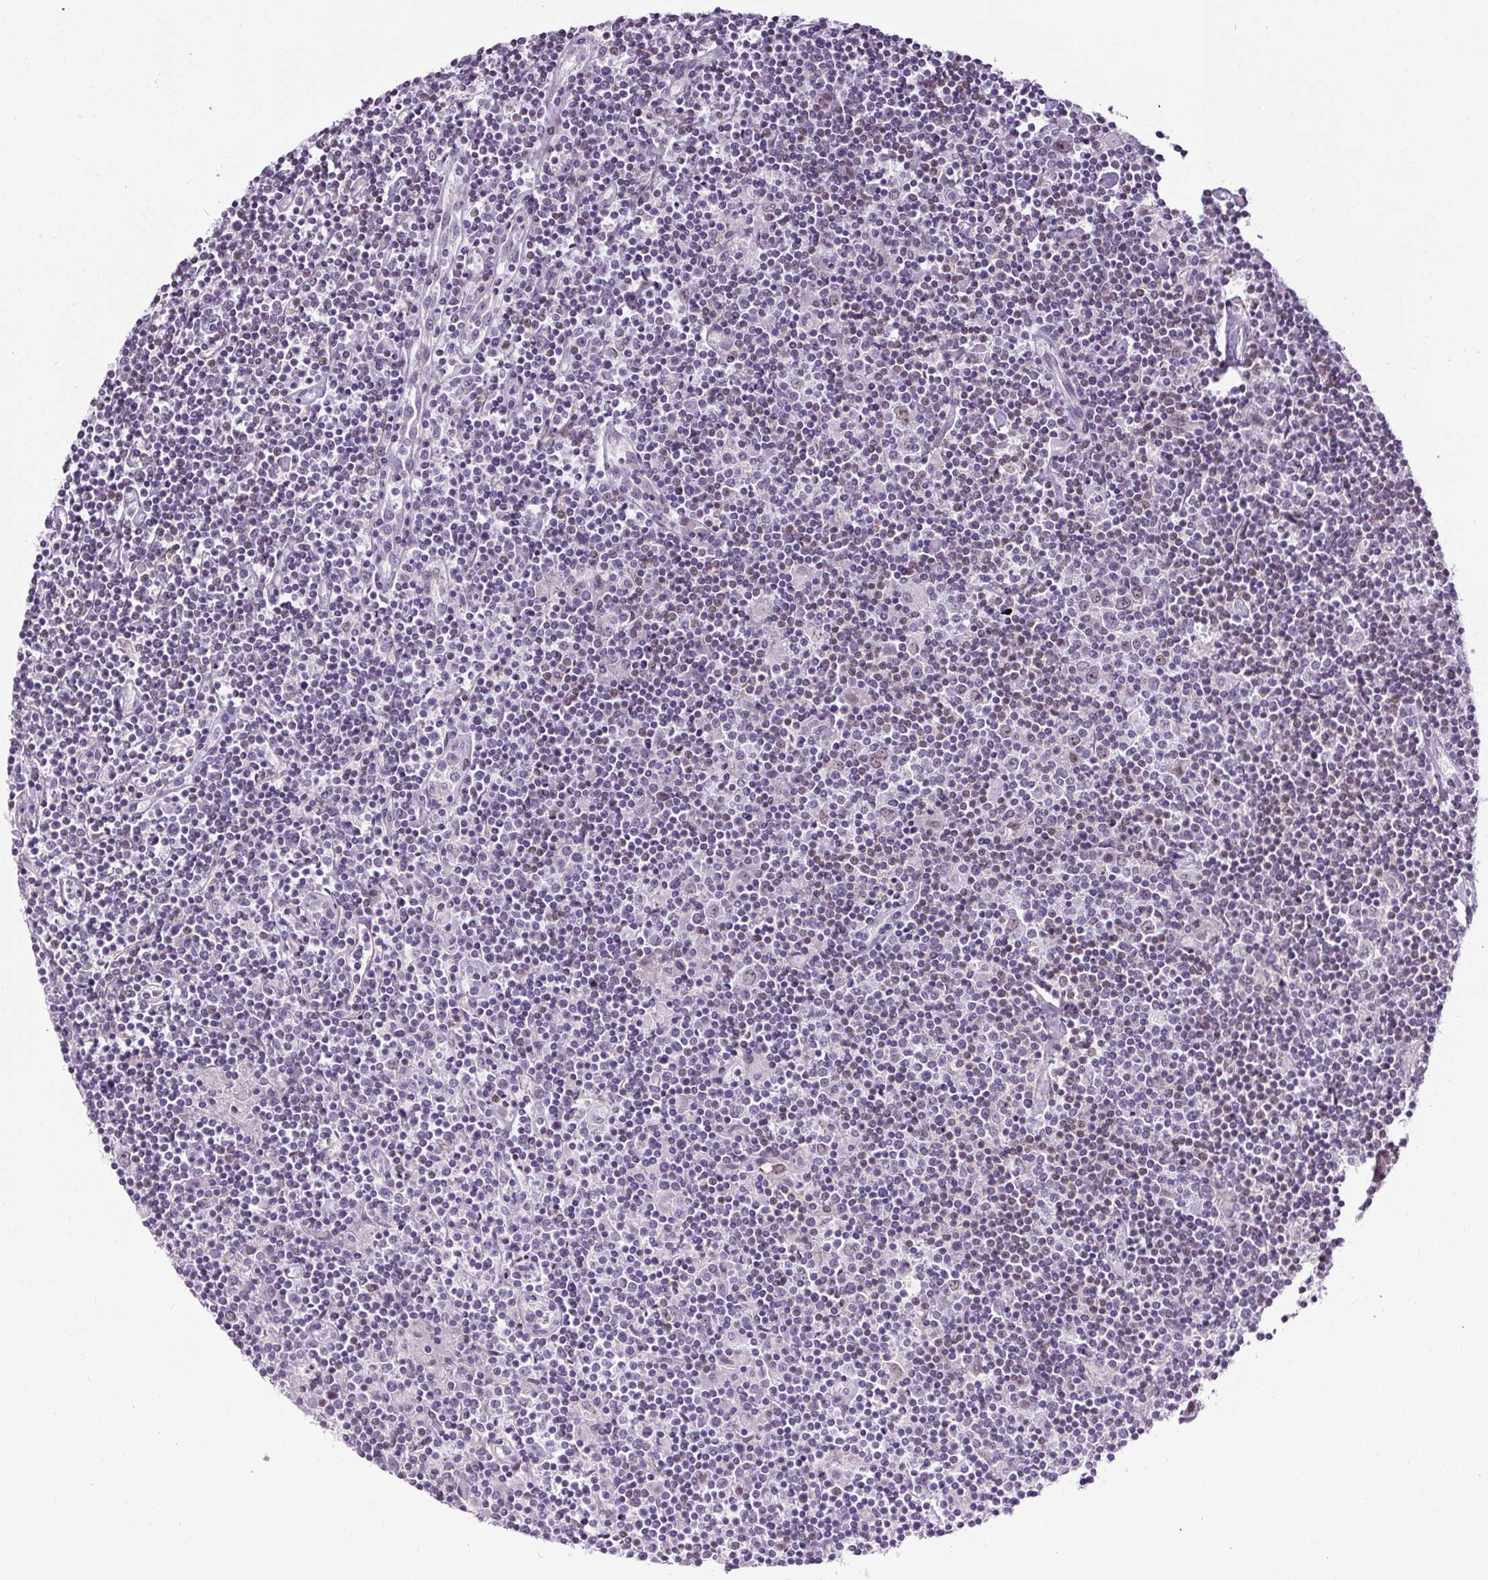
{"staining": {"intensity": "weak", "quantity": "<25%", "location": "nuclear"}, "tissue": "lymphoma", "cell_type": "Tumor cells", "image_type": "cancer", "snomed": [{"axis": "morphology", "description": "Hodgkin's disease, NOS"}, {"axis": "topography", "description": "Lymph node"}], "caption": "IHC photomicrograph of neoplastic tissue: lymphoma stained with DAB demonstrates no significant protein expression in tumor cells.", "gene": "TMEM240", "patient": {"sex": "male", "age": 40}}